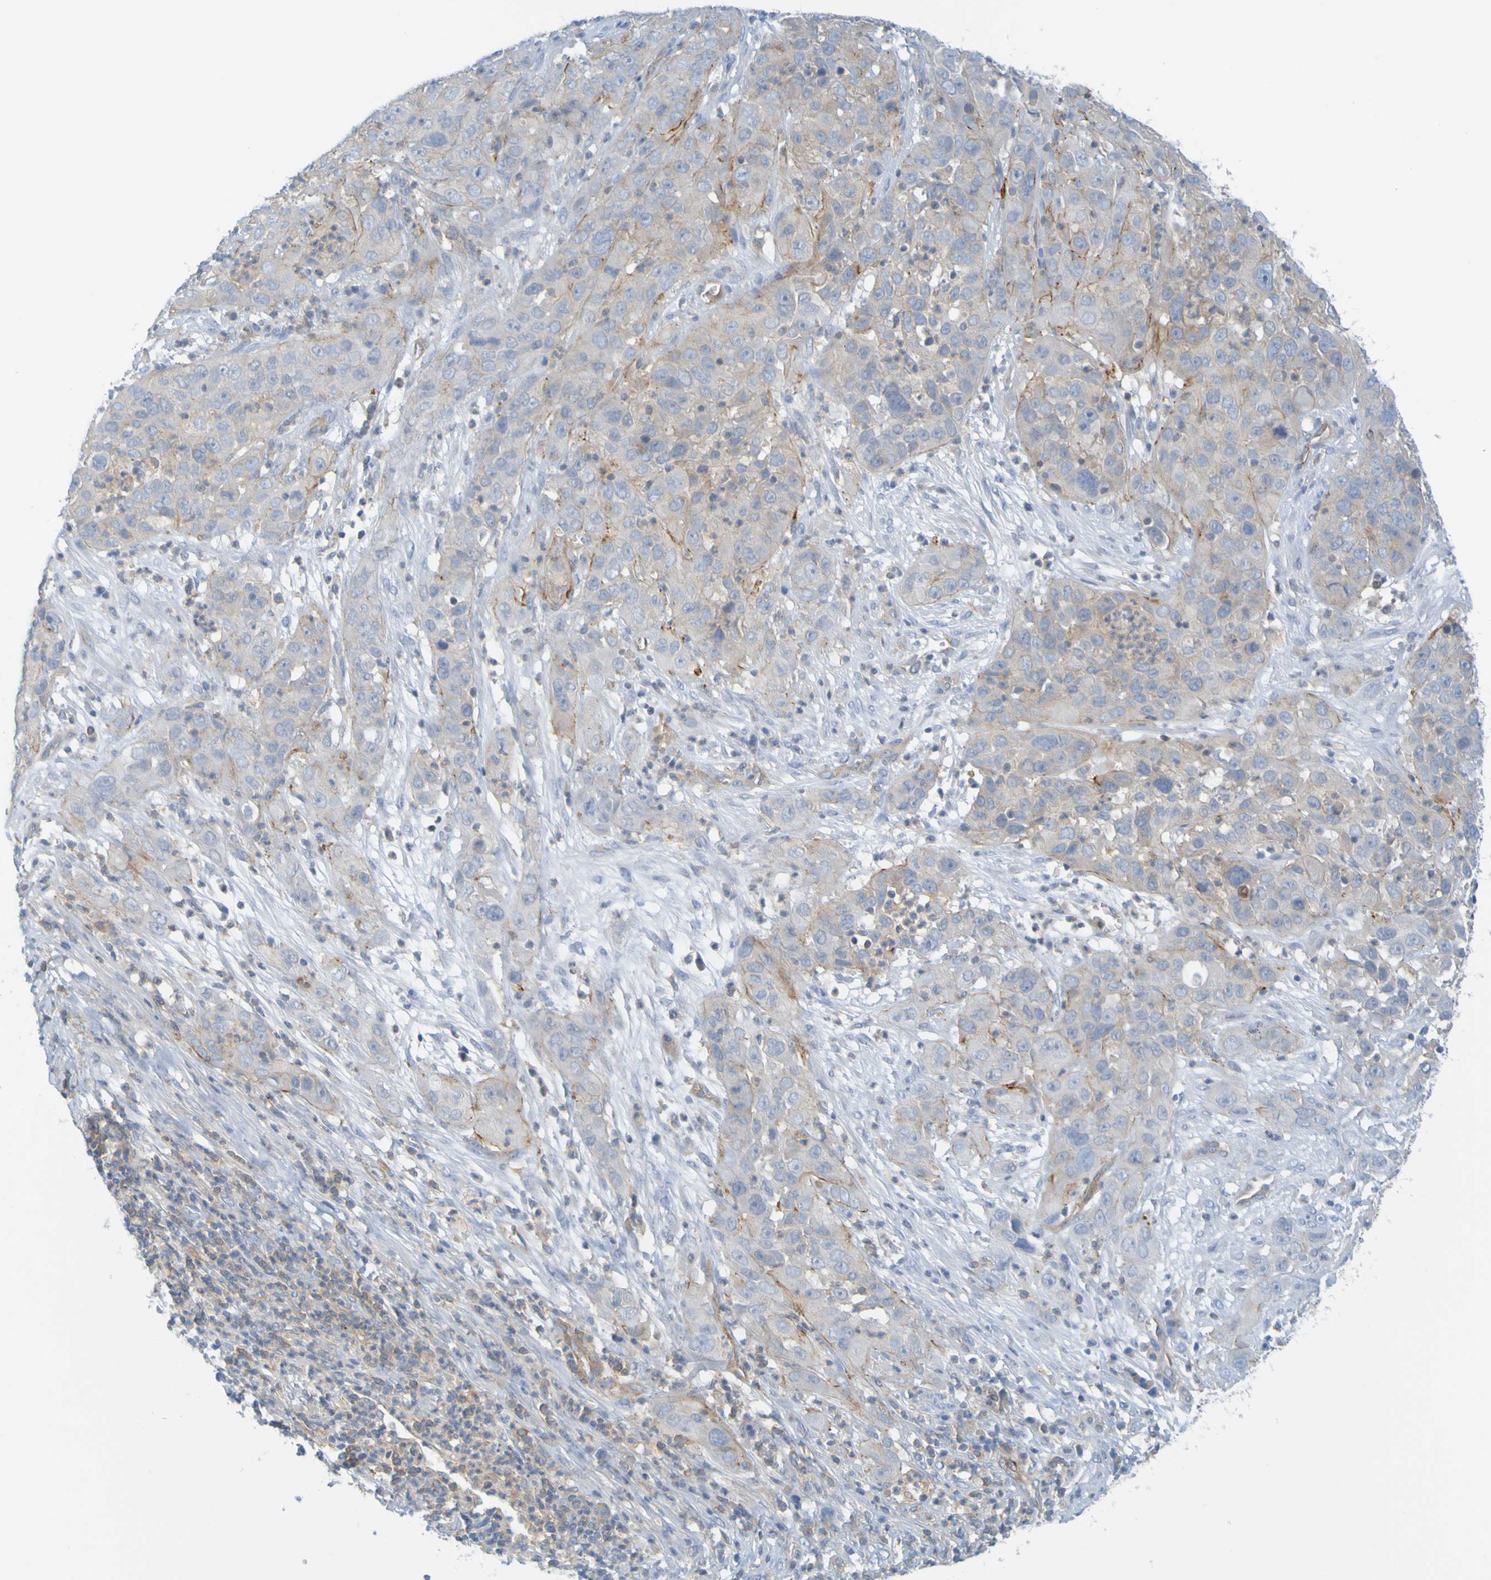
{"staining": {"intensity": "strong", "quantity": "<25%", "location": "cytoplasmic/membranous"}, "tissue": "cervical cancer", "cell_type": "Tumor cells", "image_type": "cancer", "snomed": [{"axis": "morphology", "description": "Squamous cell carcinoma, NOS"}, {"axis": "topography", "description": "Cervix"}], "caption": "Human squamous cell carcinoma (cervical) stained with a protein marker exhibits strong staining in tumor cells.", "gene": "APPL1", "patient": {"sex": "female", "age": 32}}